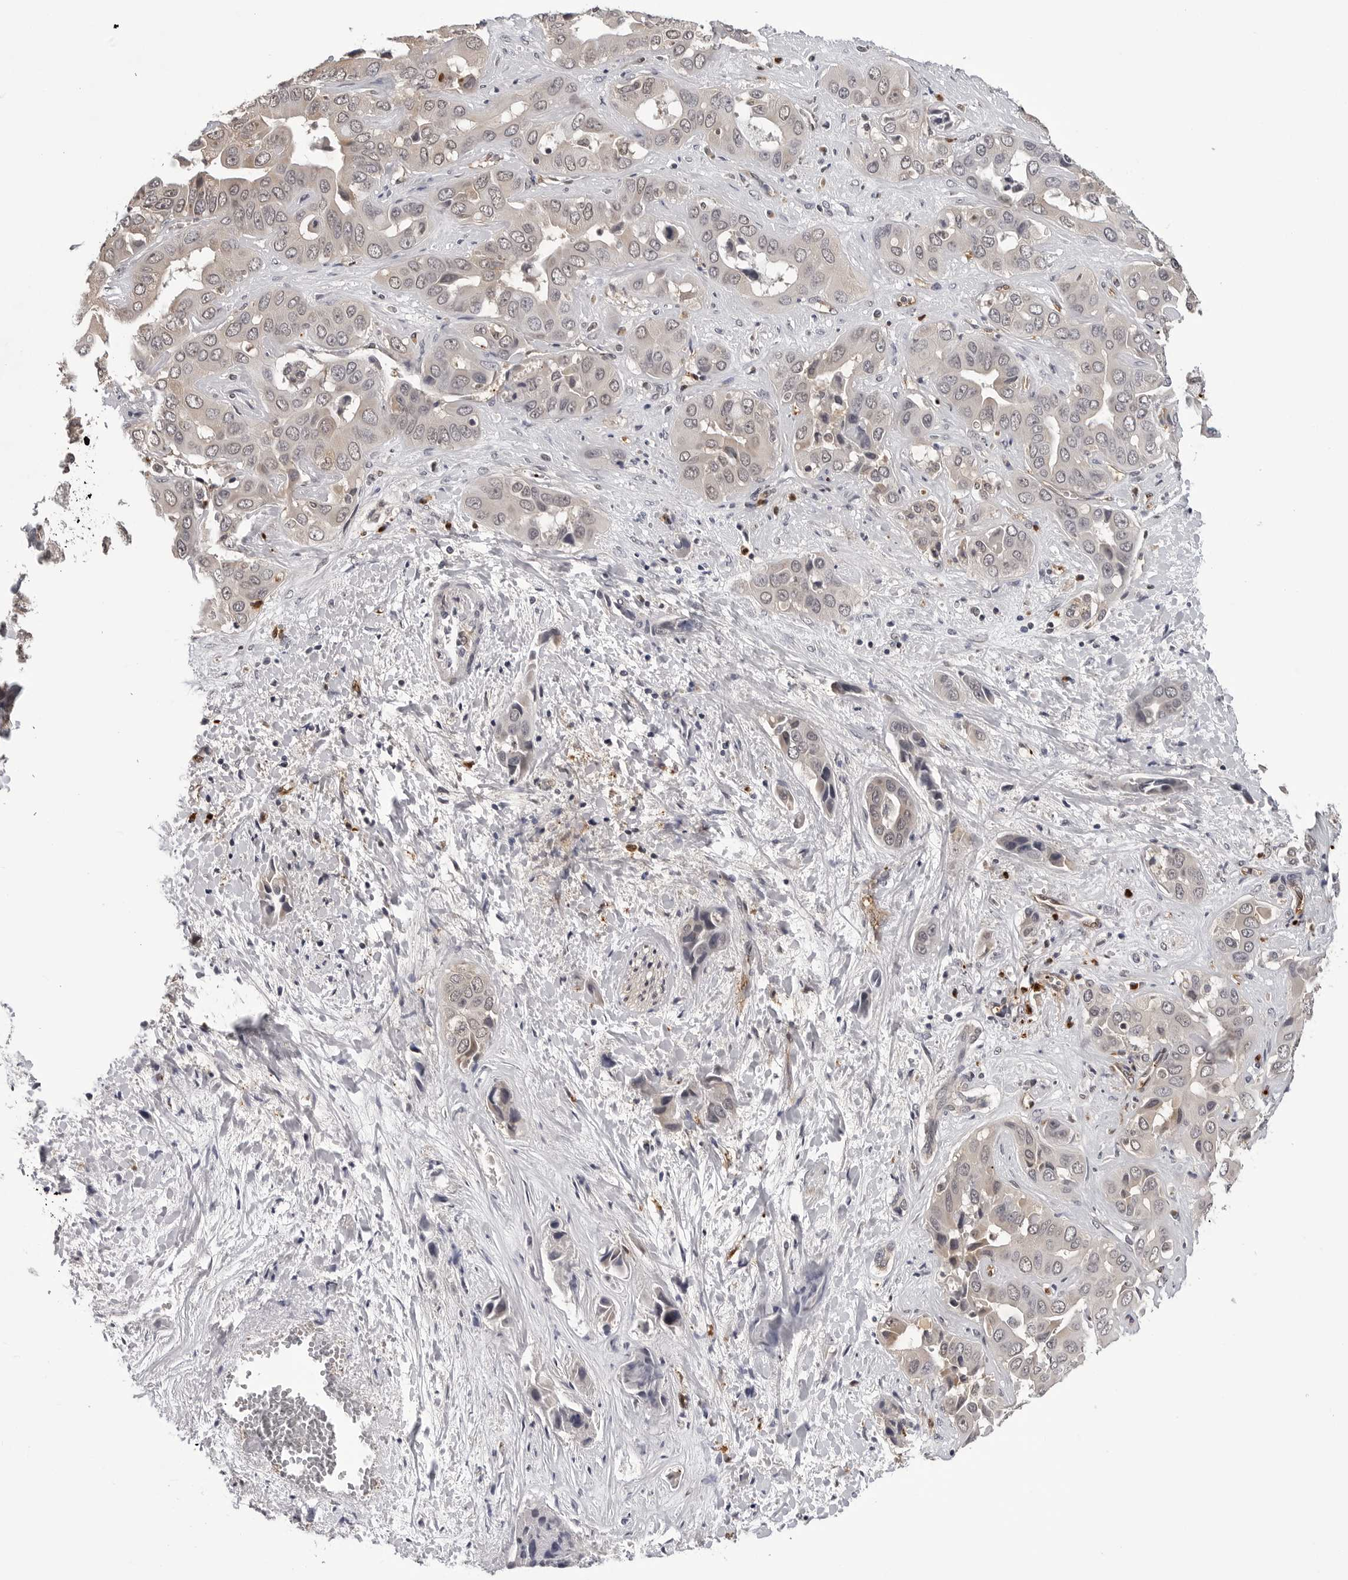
{"staining": {"intensity": "weak", "quantity": "<25%", "location": "cytoplasmic/membranous,nuclear"}, "tissue": "liver cancer", "cell_type": "Tumor cells", "image_type": "cancer", "snomed": [{"axis": "morphology", "description": "Cholangiocarcinoma"}, {"axis": "topography", "description": "Liver"}], "caption": "This is an immunohistochemistry image of human cholangiocarcinoma (liver). There is no positivity in tumor cells.", "gene": "TRMT13", "patient": {"sex": "female", "age": 52}}